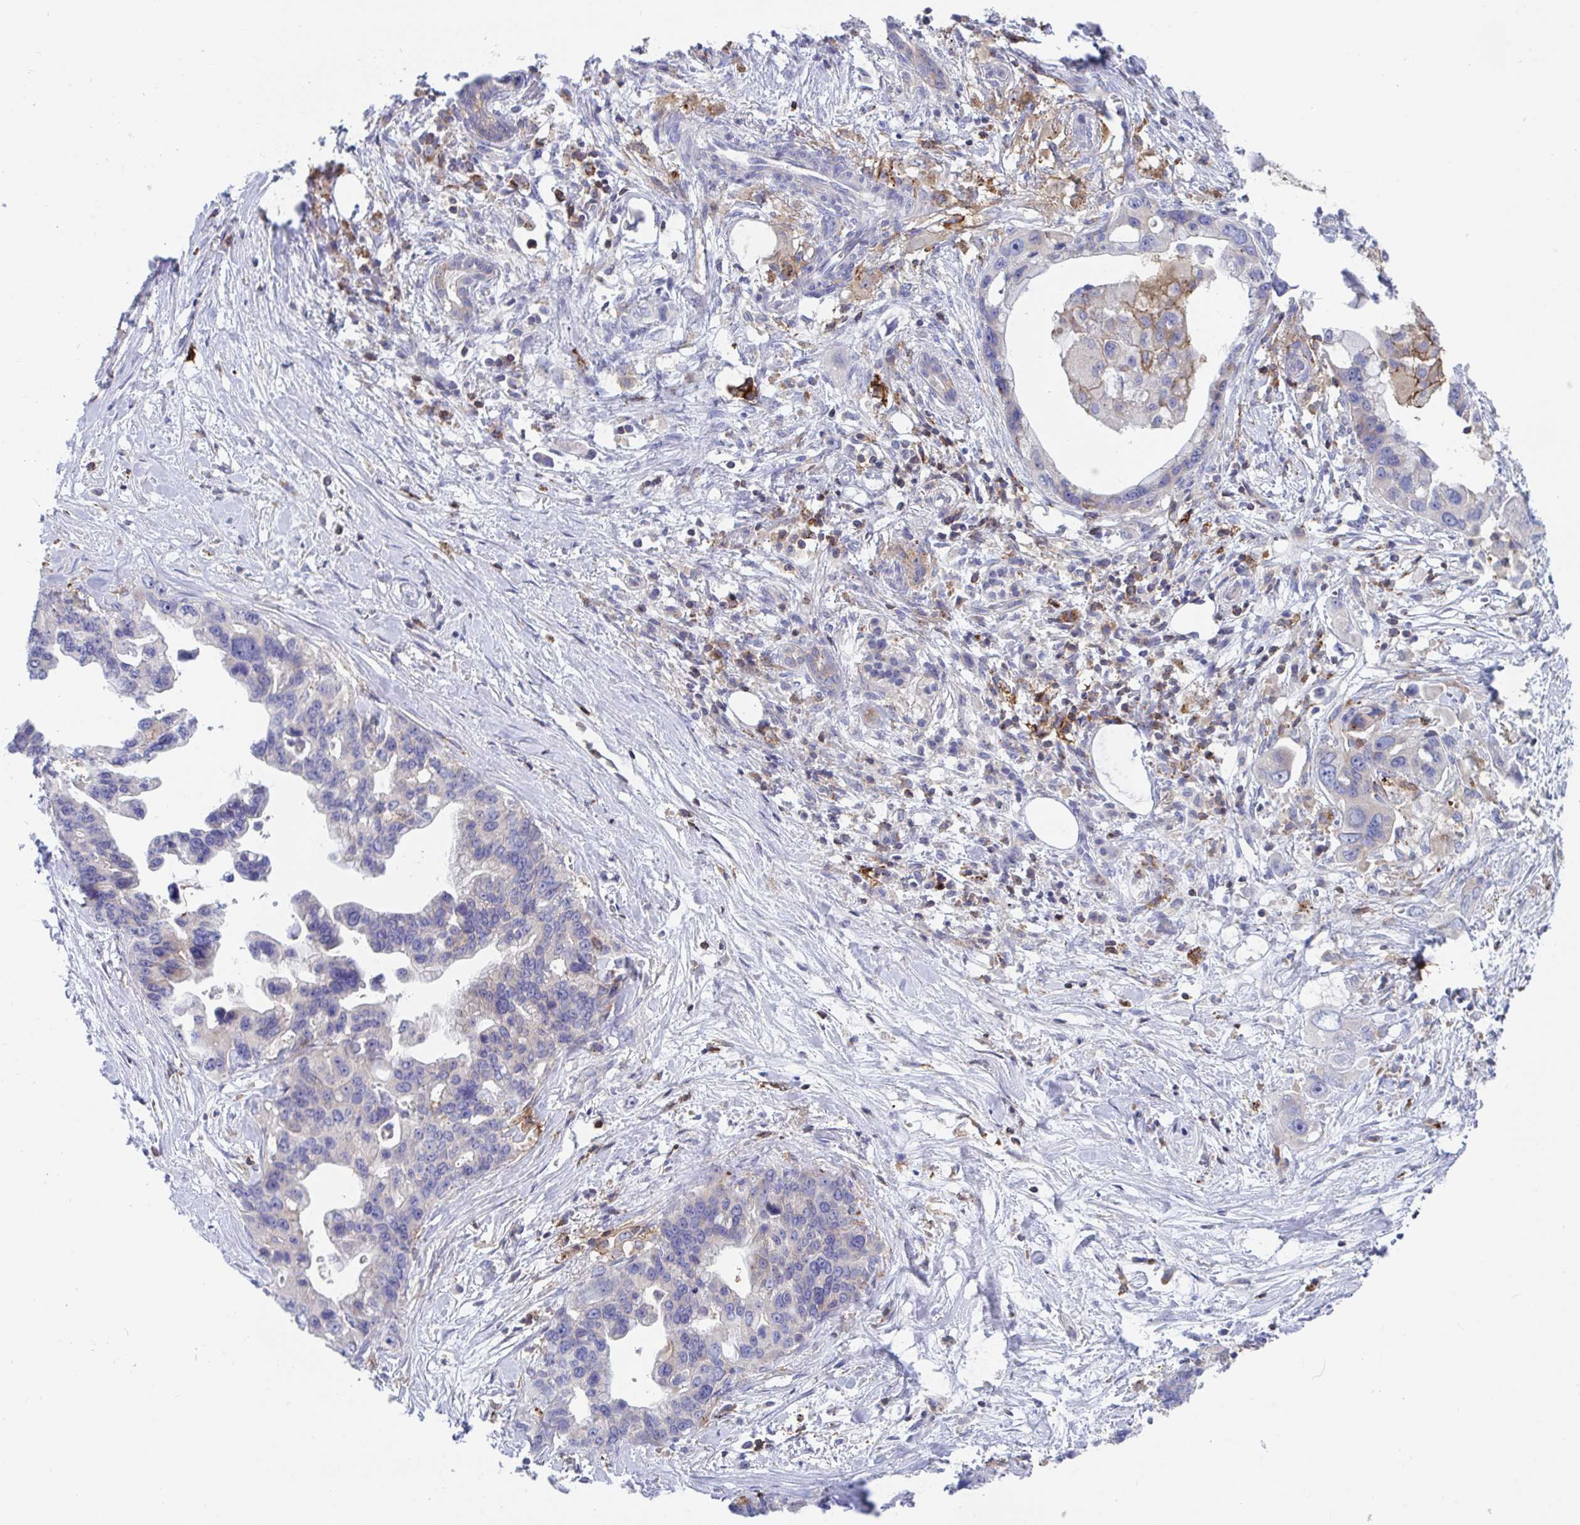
{"staining": {"intensity": "weak", "quantity": "<25%", "location": "cytoplasmic/membranous"}, "tissue": "pancreatic cancer", "cell_type": "Tumor cells", "image_type": "cancer", "snomed": [{"axis": "morphology", "description": "Adenocarcinoma, NOS"}, {"axis": "topography", "description": "Pancreas"}], "caption": "Immunohistochemistry photomicrograph of neoplastic tissue: pancreatic cancer stained with DAB displays no significant protein positivity in tumor cells. (Immunohistochemistry, brightfield microscopy, high magnification).", "gene": "FRMD3", "patient": {"sex": "female", "age": 83}}